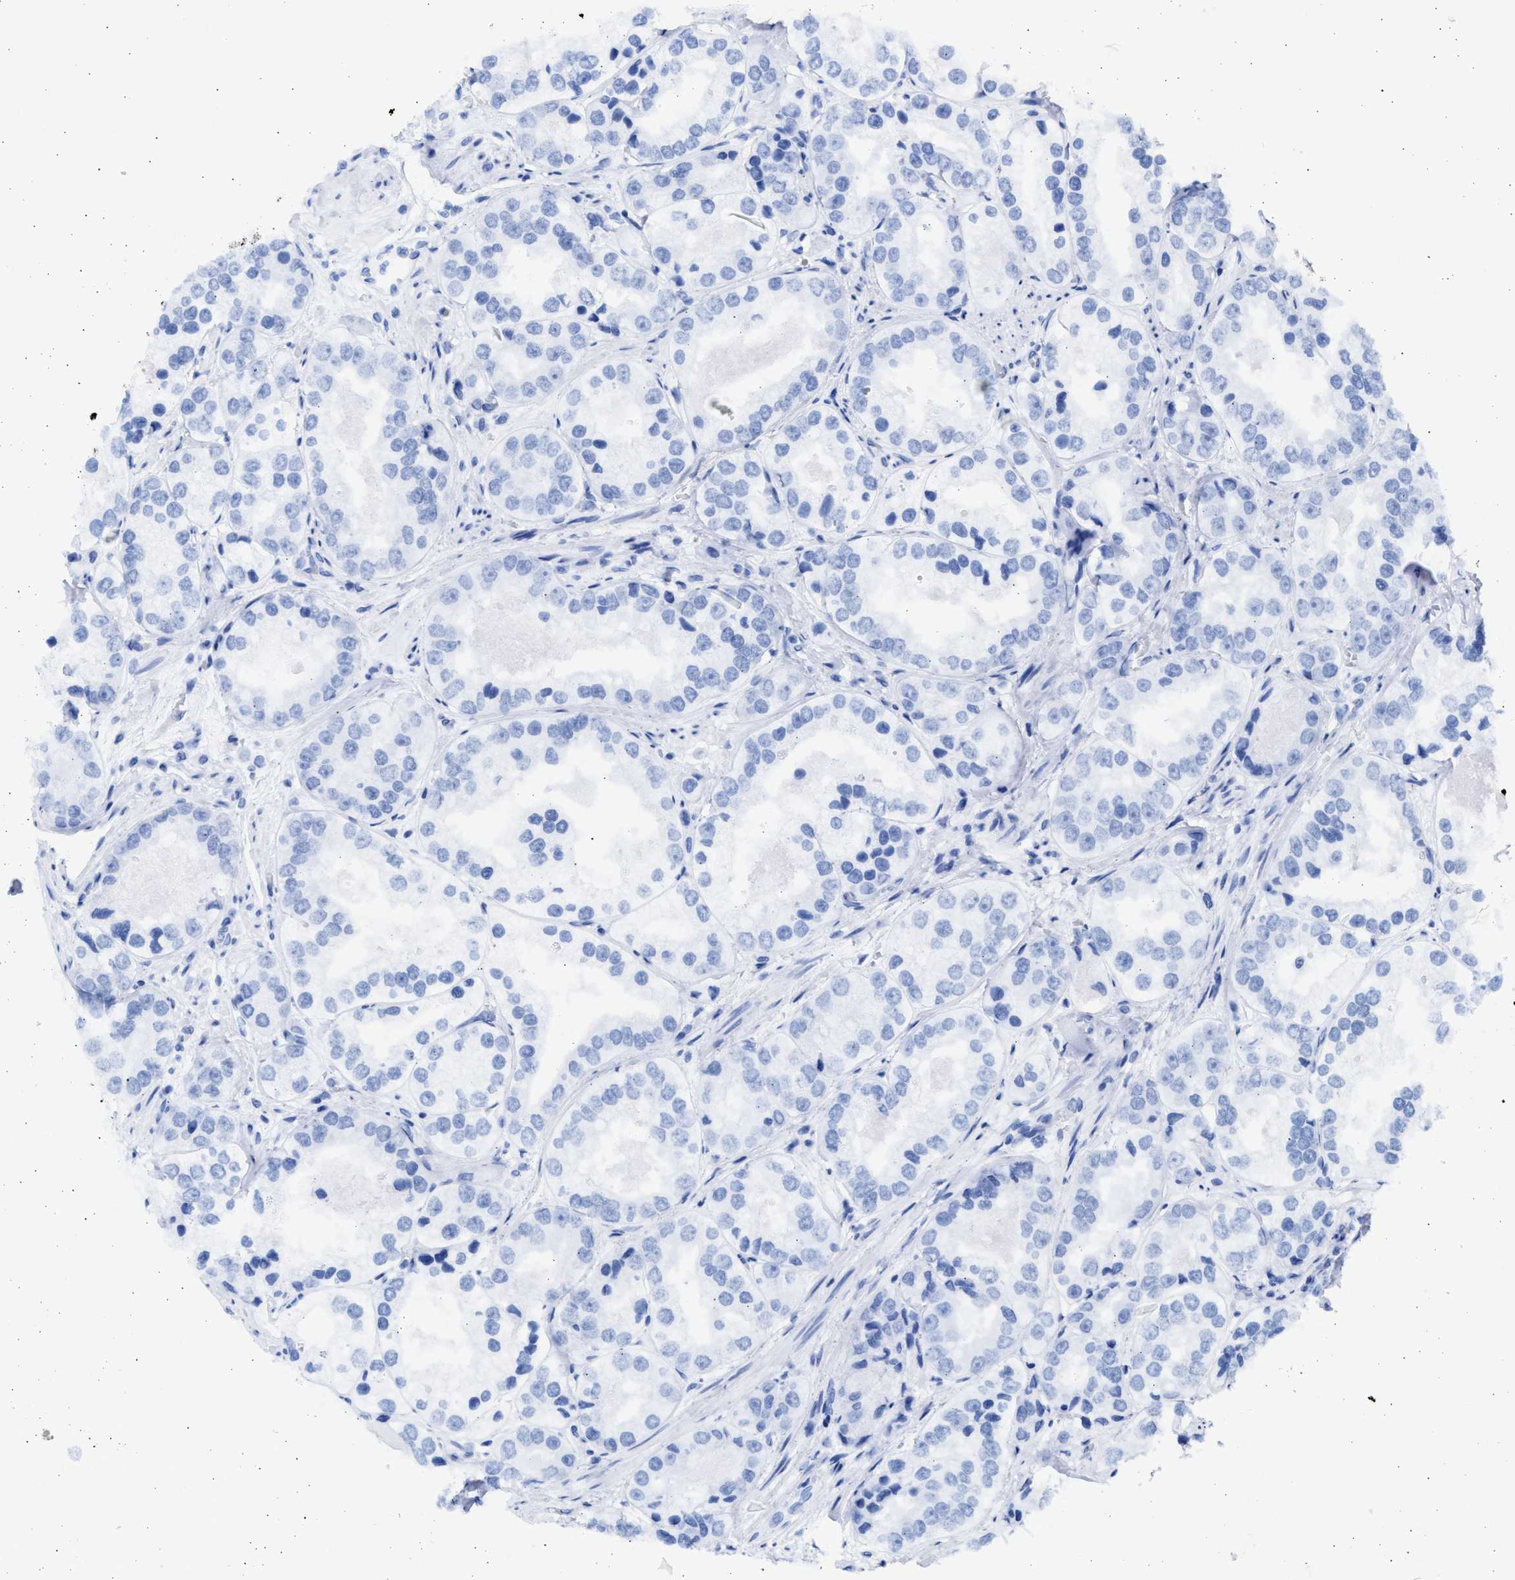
{"staining": {"intensity": "negative", "quantity": "none", "location": "none"}, "tissue": "prostate cancer", "cell_type": "Tumor cells", "image_type": "cancer", "snomed": [{"axis": "morphology", "description": "Adenocarcinoma, High grade"}, {"axis": "topography", "description": "Prostate"}], "caption": "This is an immunohistochemistry (IHC) histopathology image of human high-grade adenocarcinoma (prostate). There is no expression in tumor cells.", "gene": "ALDOC", "patient": {"sex": "male", "age": 61}}